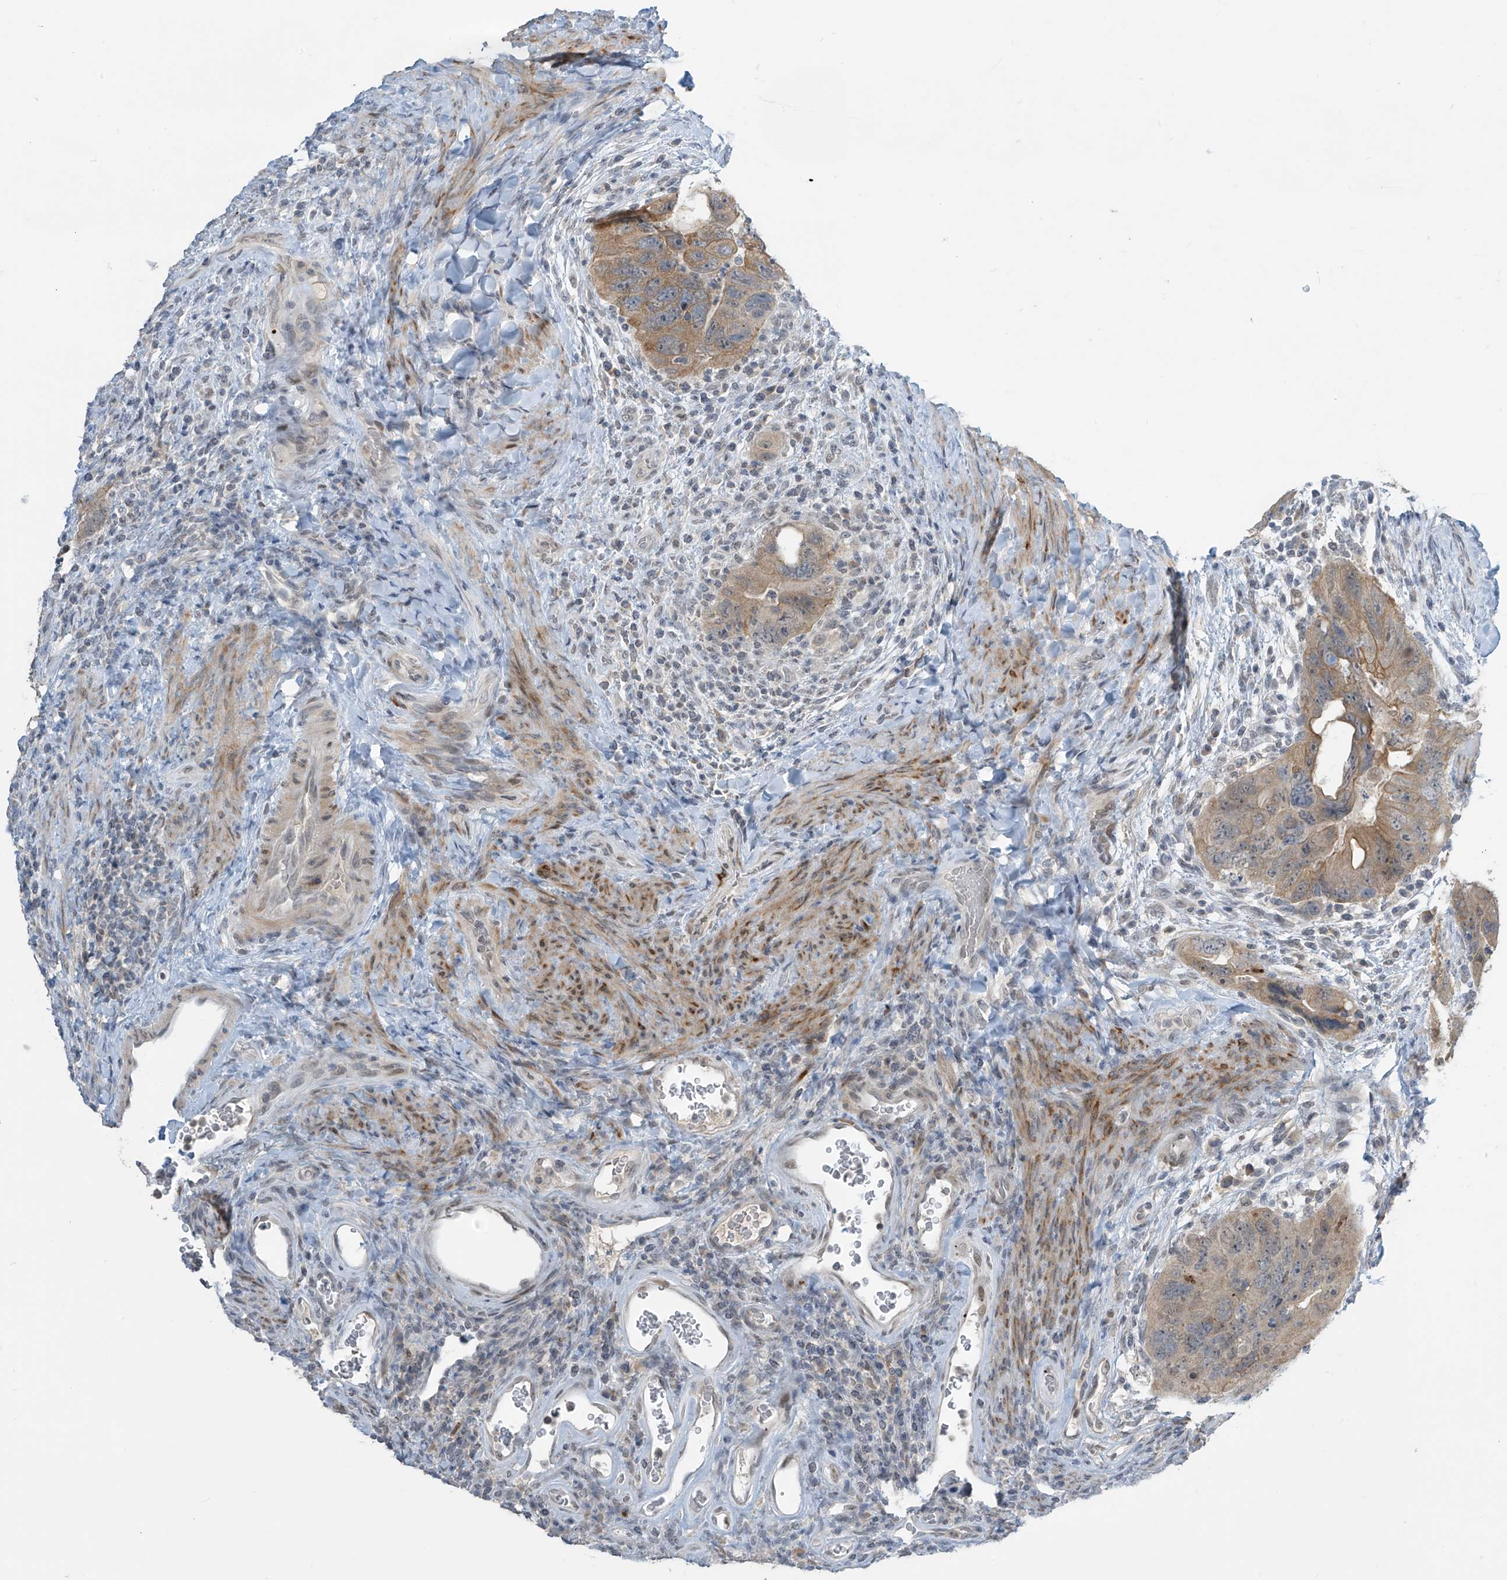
{"staining": {"intensity": "moderate", "quantity": ">75%", "location": "nuclear"}, "tissue": "colorectal cancer", "cell_type": "Tumor cells", "image_type": "cancer", "snomed": [{"axis": "morphology", "description": "Adenocarcinoma, NOS"}, {"axis": "topography", "description": "Rectum"}], "caption": "Protein analysis of colorectal cancer (adenocarcinoma) tissue exhibits moderate nuclear positivity in about >75% of tumor cells.", "gene": "METAP1D", "patient": {"sex": "male", "age": 59}}